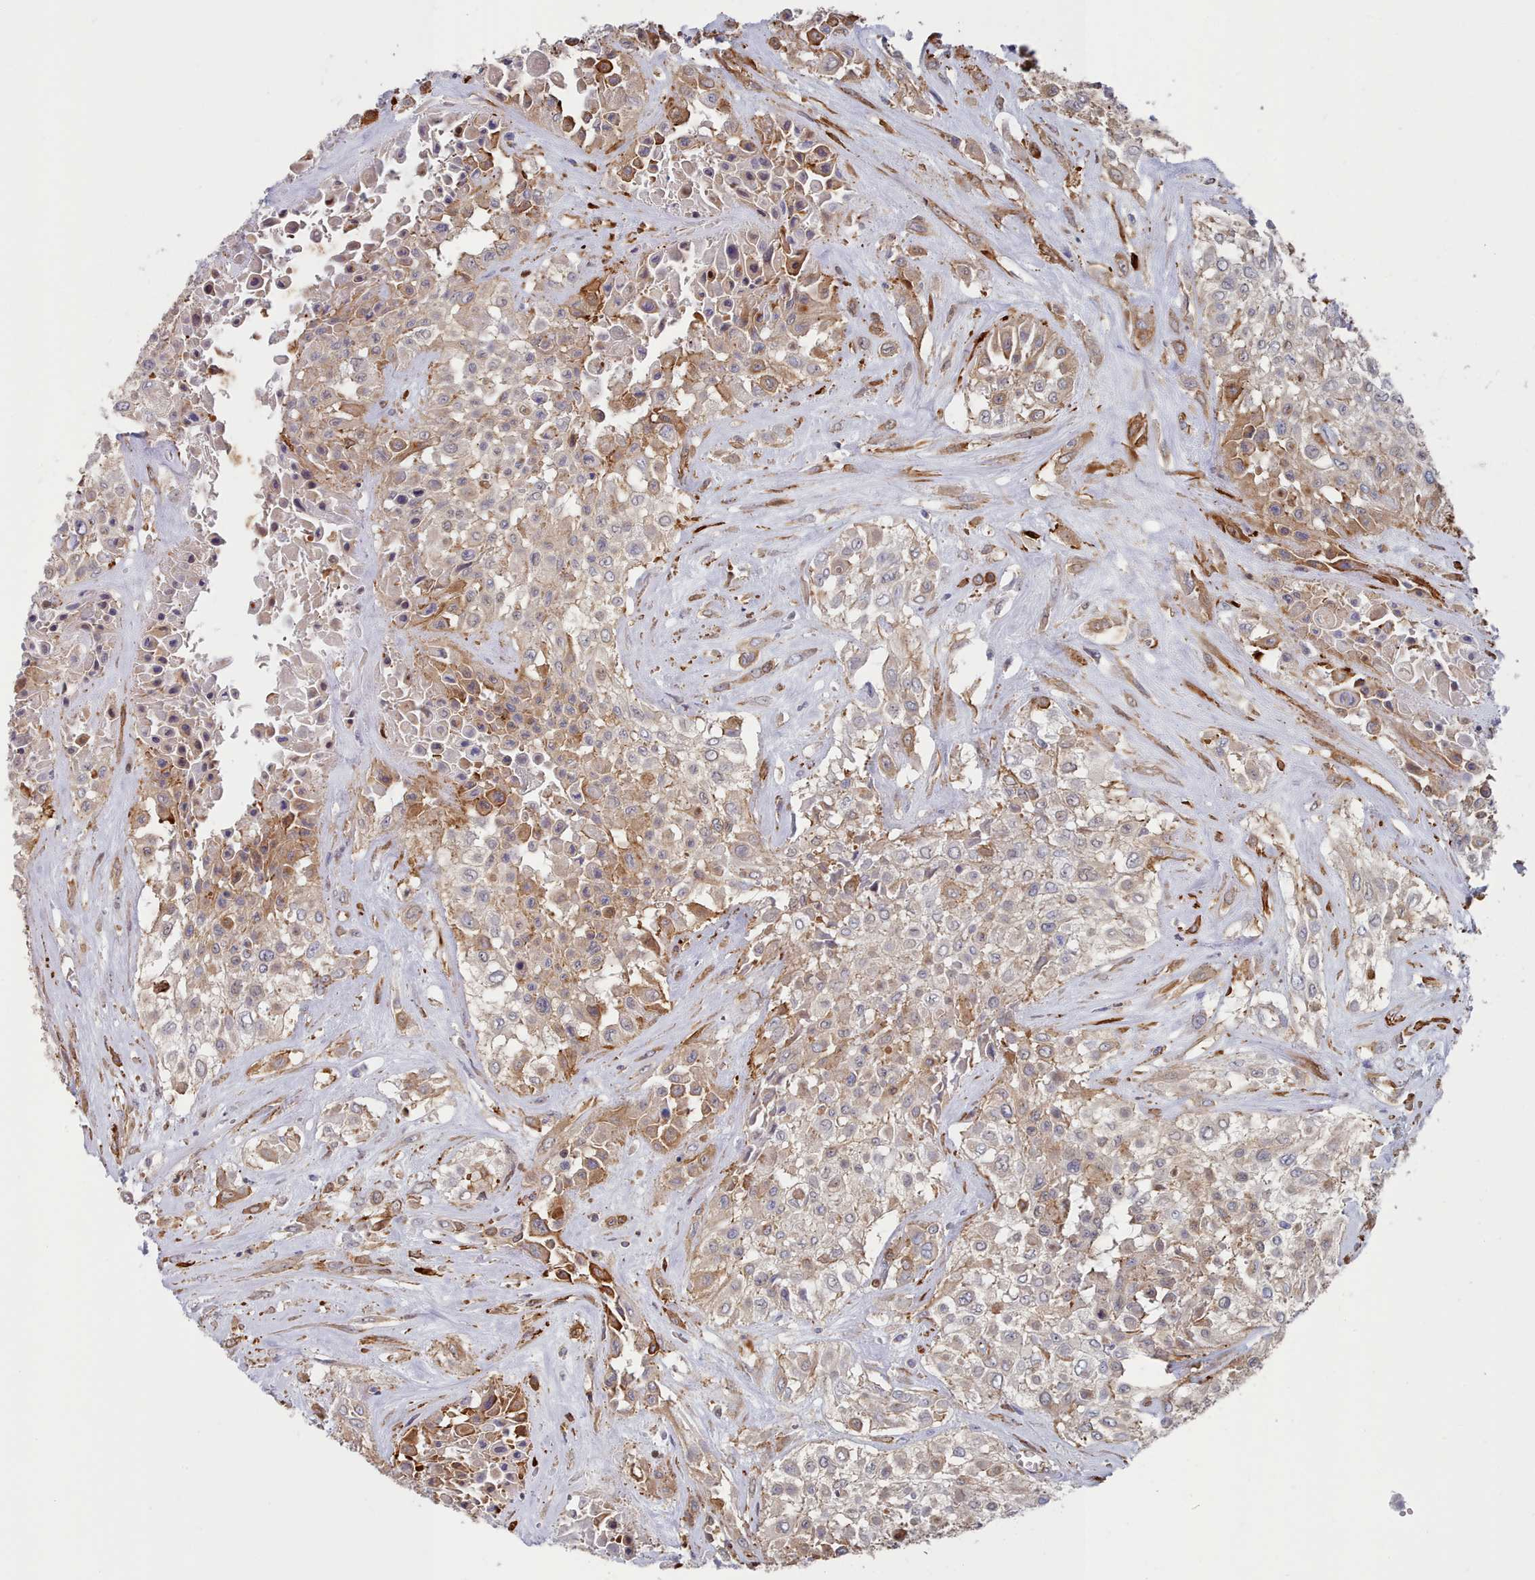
{"staining": {"intensity": "weak", "quantity": "25%-75%", "location": "cytoplasmic/membranous"}, "tissue": "urothelial cancer", "cell_type": "Tumor cells", "image_type": "cancer", "snomed": [{"axis": "morphology", "description": "Urothelial carcinoma, High grade"}, {"axis": "topography", "description": "Urinary bladder"}], "caption": "IHC histopathology image of high-grade urothelial carcinoma stained for a protein (brown), which reveals low levels of weak cytoplasmic/membranous positivity in approximately 25%-75% of tumor cells.", "gene": "G6PC1", "patient": {"sex": "male", "age": 67}}